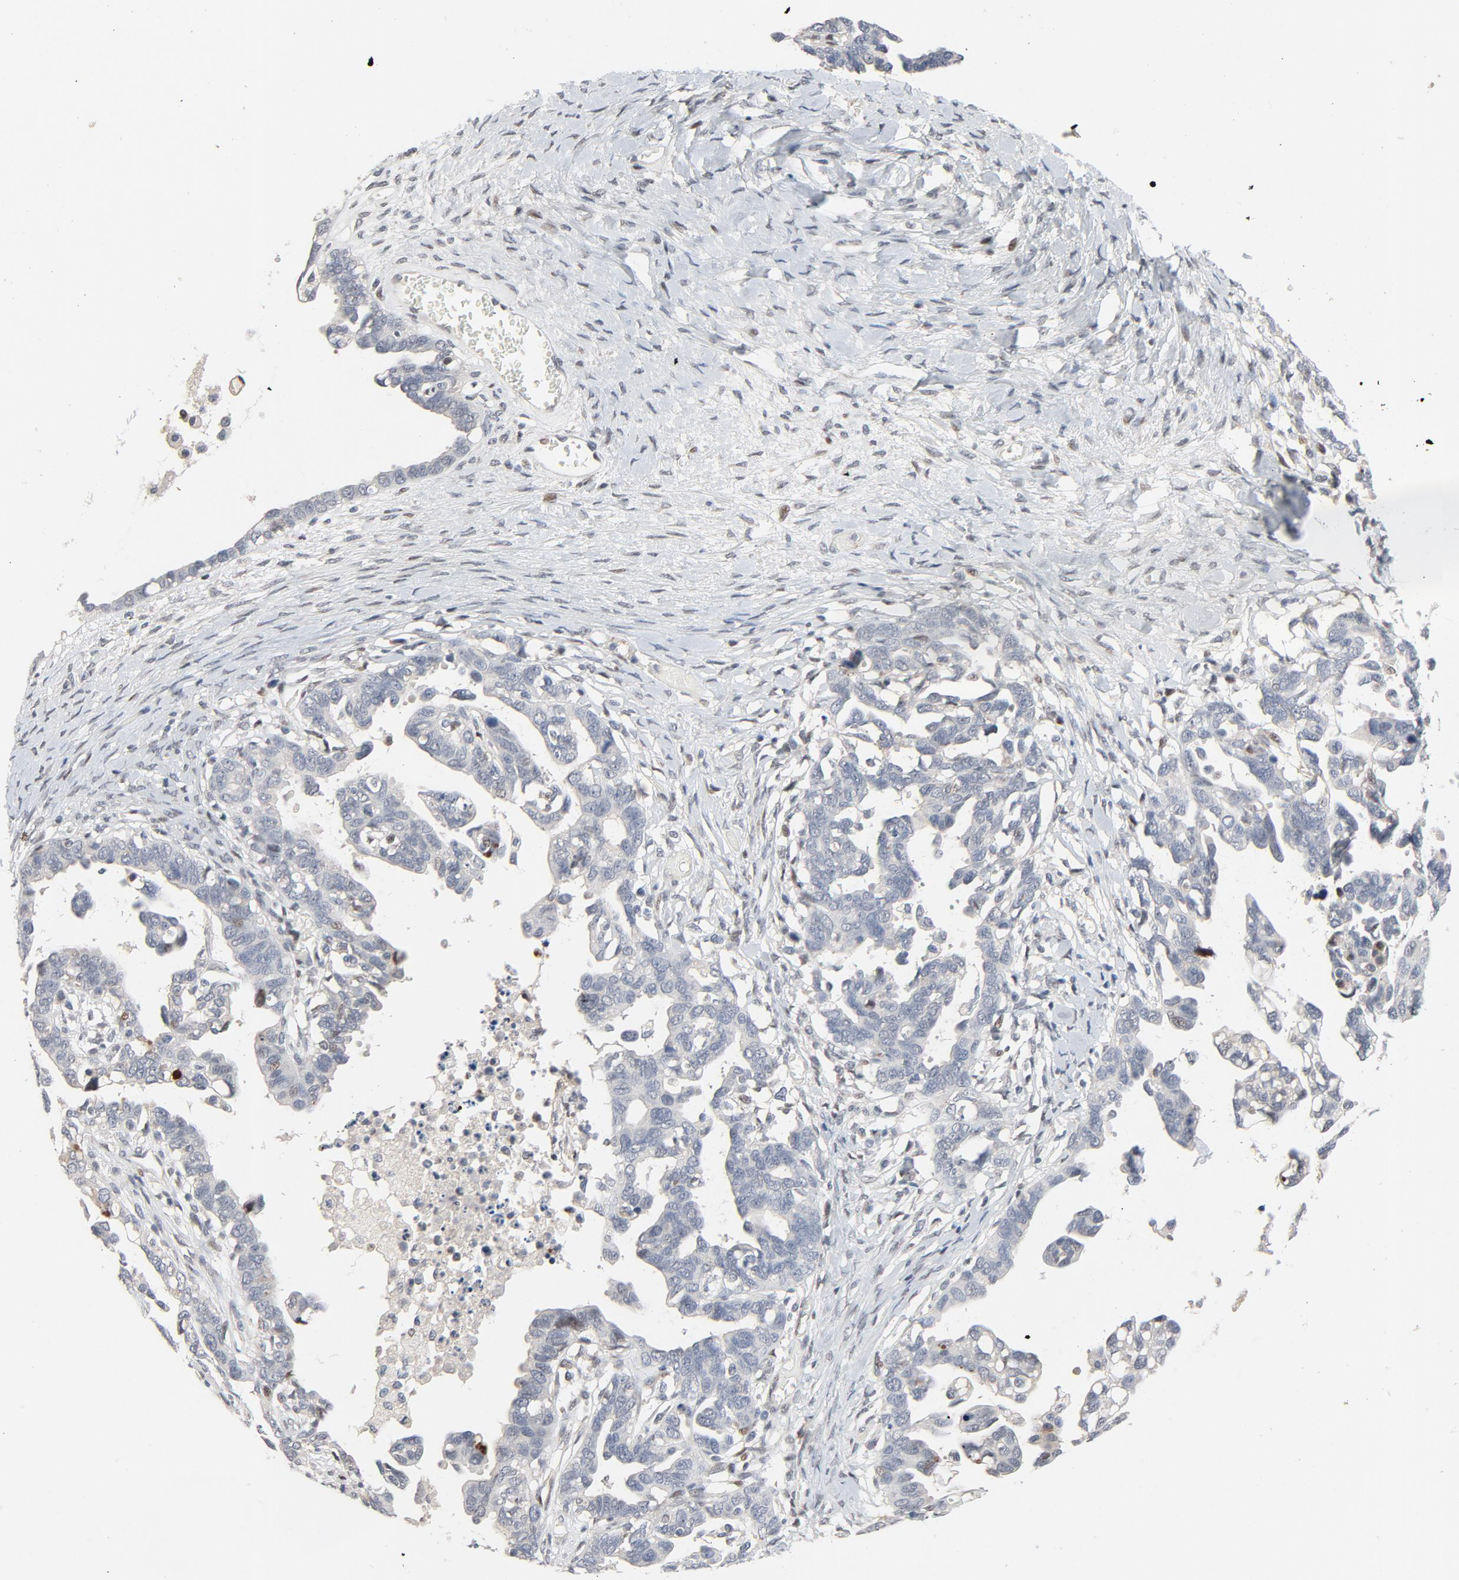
{"staining": {"intensity": "negative", "quantity": "none", "location": "none"}, "tissue": "ovarian cancer", "cell_type": "Tumor cells", "image_type": "cancer", "snomed": [{"axis": "morphology", "description": "Cystadenocarcinoma, serous, NOS"}, {"axis": "topography", "description": "Ovary"}], "caption": "There is no significant expression in tumor cells of ovarian serous cystadenocarcinoma.", "gene": "FSCB", "patient": {"sex": "female", "age": 69}}